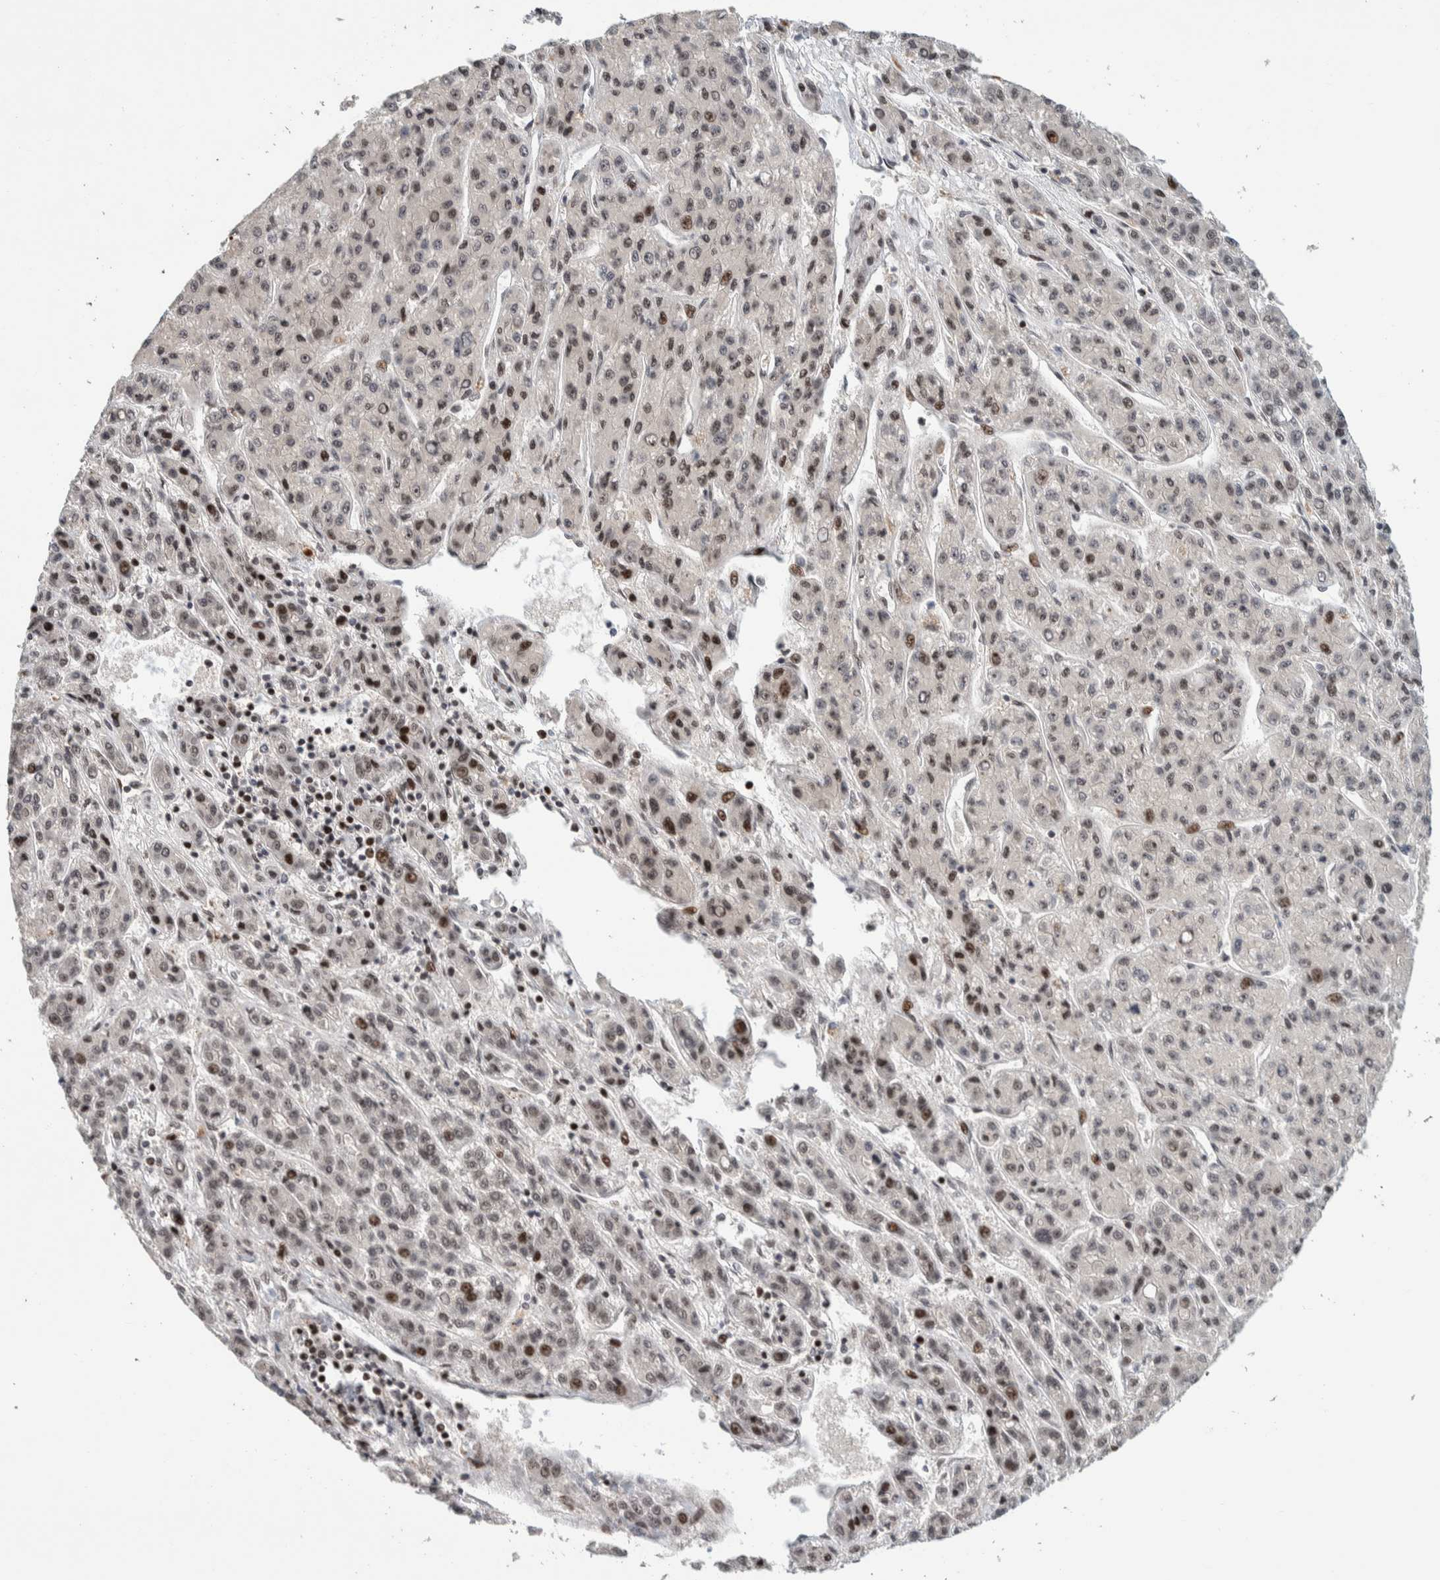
{"staining": {"intensity": "moderate", "quantity": "<25%", "location": "nuclear"}, "tissue": "liver cancer", "cell_type": "Tumor cells", "image_type": "cancer", "snomed": [{"axis": "morphology", "description": "Carcinoma, Hepatocellular, NOS"}, {"axis": "topography", "description": "Liver"}], "caption": "Protein staining by immunohistochemistry reveals moderate nuclear staining in about <25% of tumor cells in liver cancer.", "gene": "CHD4", "patient": {"sex": "male", "age": 70}}